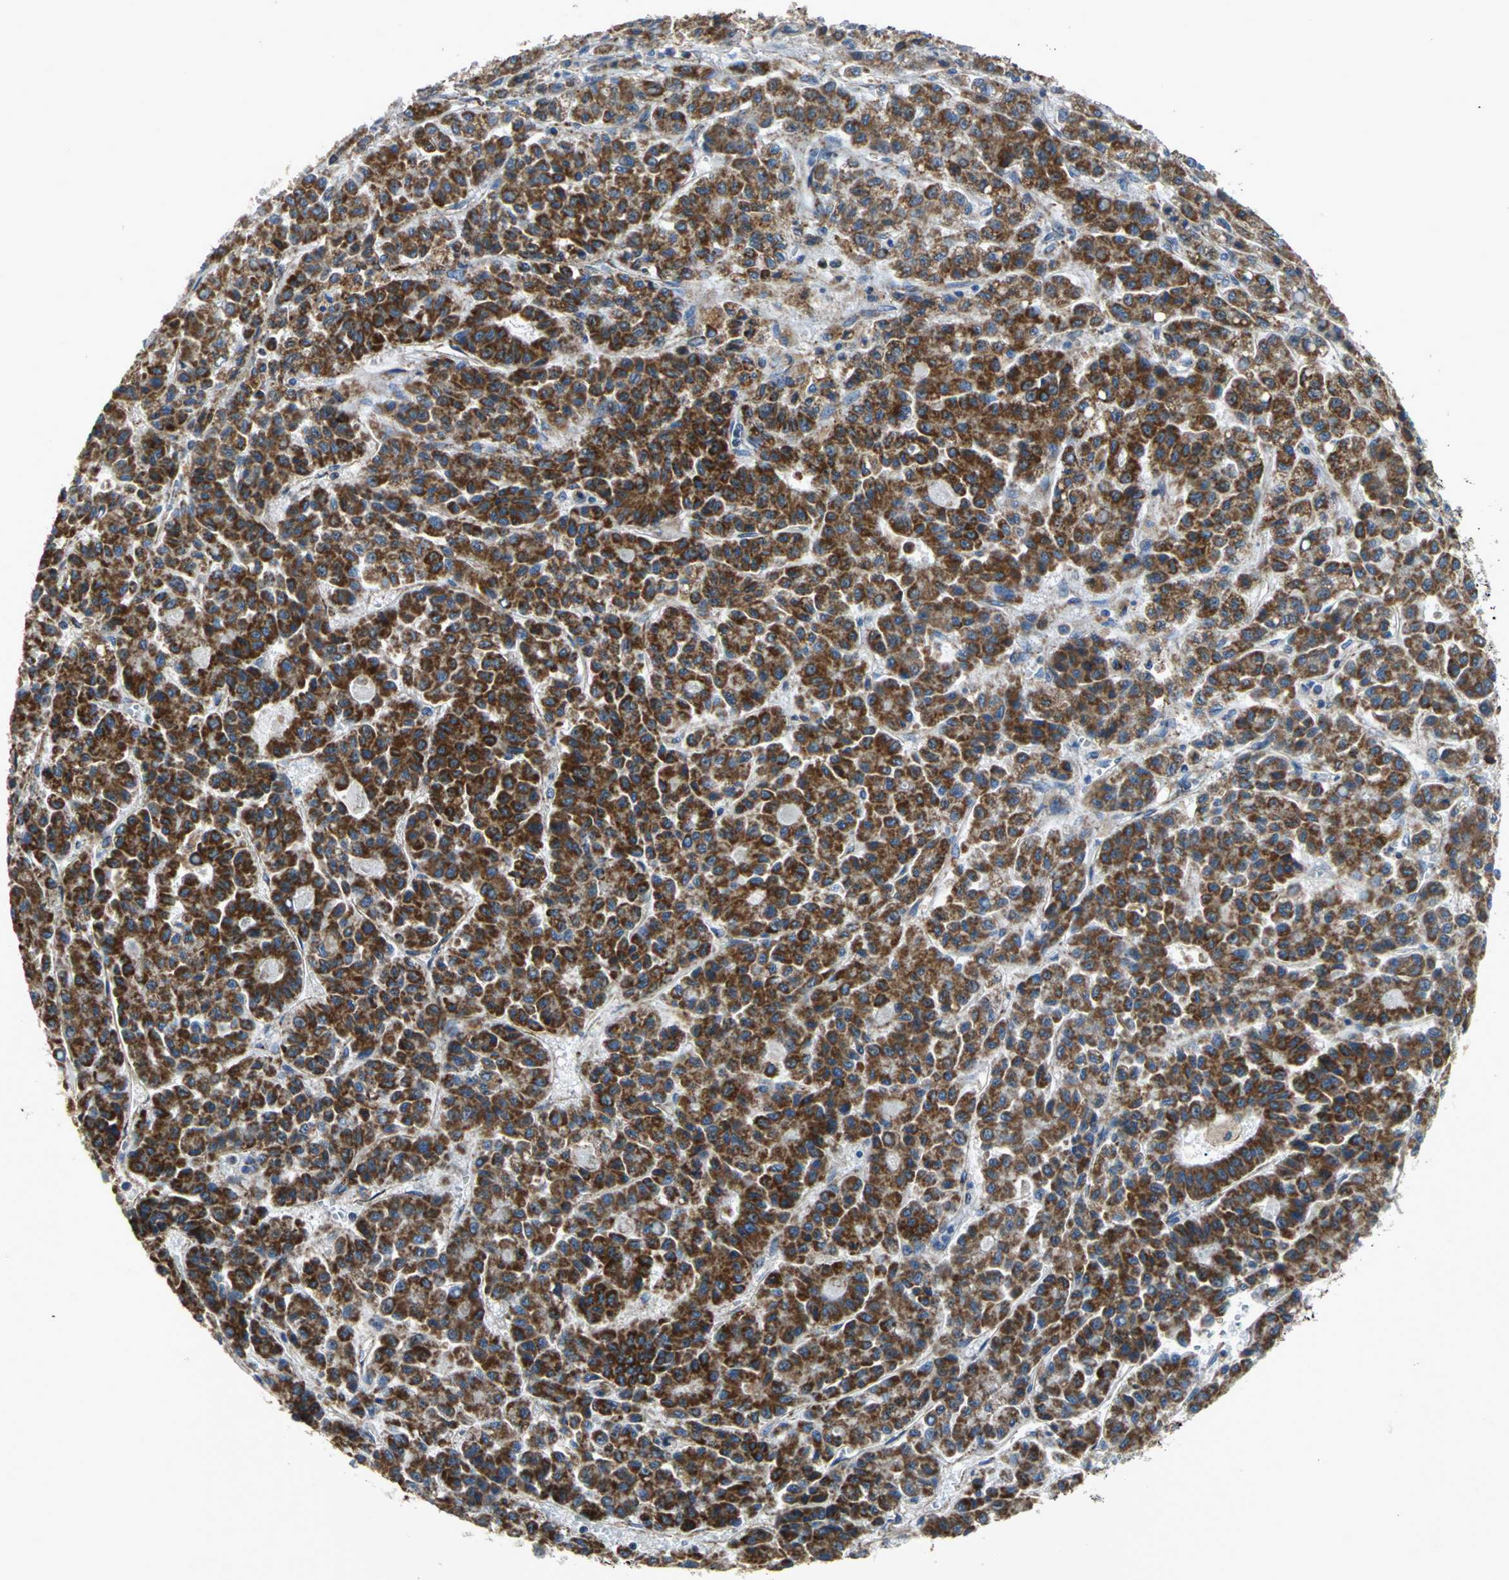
{"staining": {"intensity": "strong", "quantity": ">75%", "location": "cytoplasmic/membranous"}, "tissue": "liver cancer", "cell_type": "Tumor cells", "image_type": "cancer", "snomed": [{"axis": "morphology", "description": "Carcinoma, Hepatocellular, NOS"}, {"axis": "topography", "description": "Liver"}], "caption": "IHC of human liver hepatocellular carcinoma reveals high levels of strong cytoplasmic/membranous expression in about >75% of tumor cells.", "gene": "NDUFB5", "patient": {"sex": "male", "age": 70}}